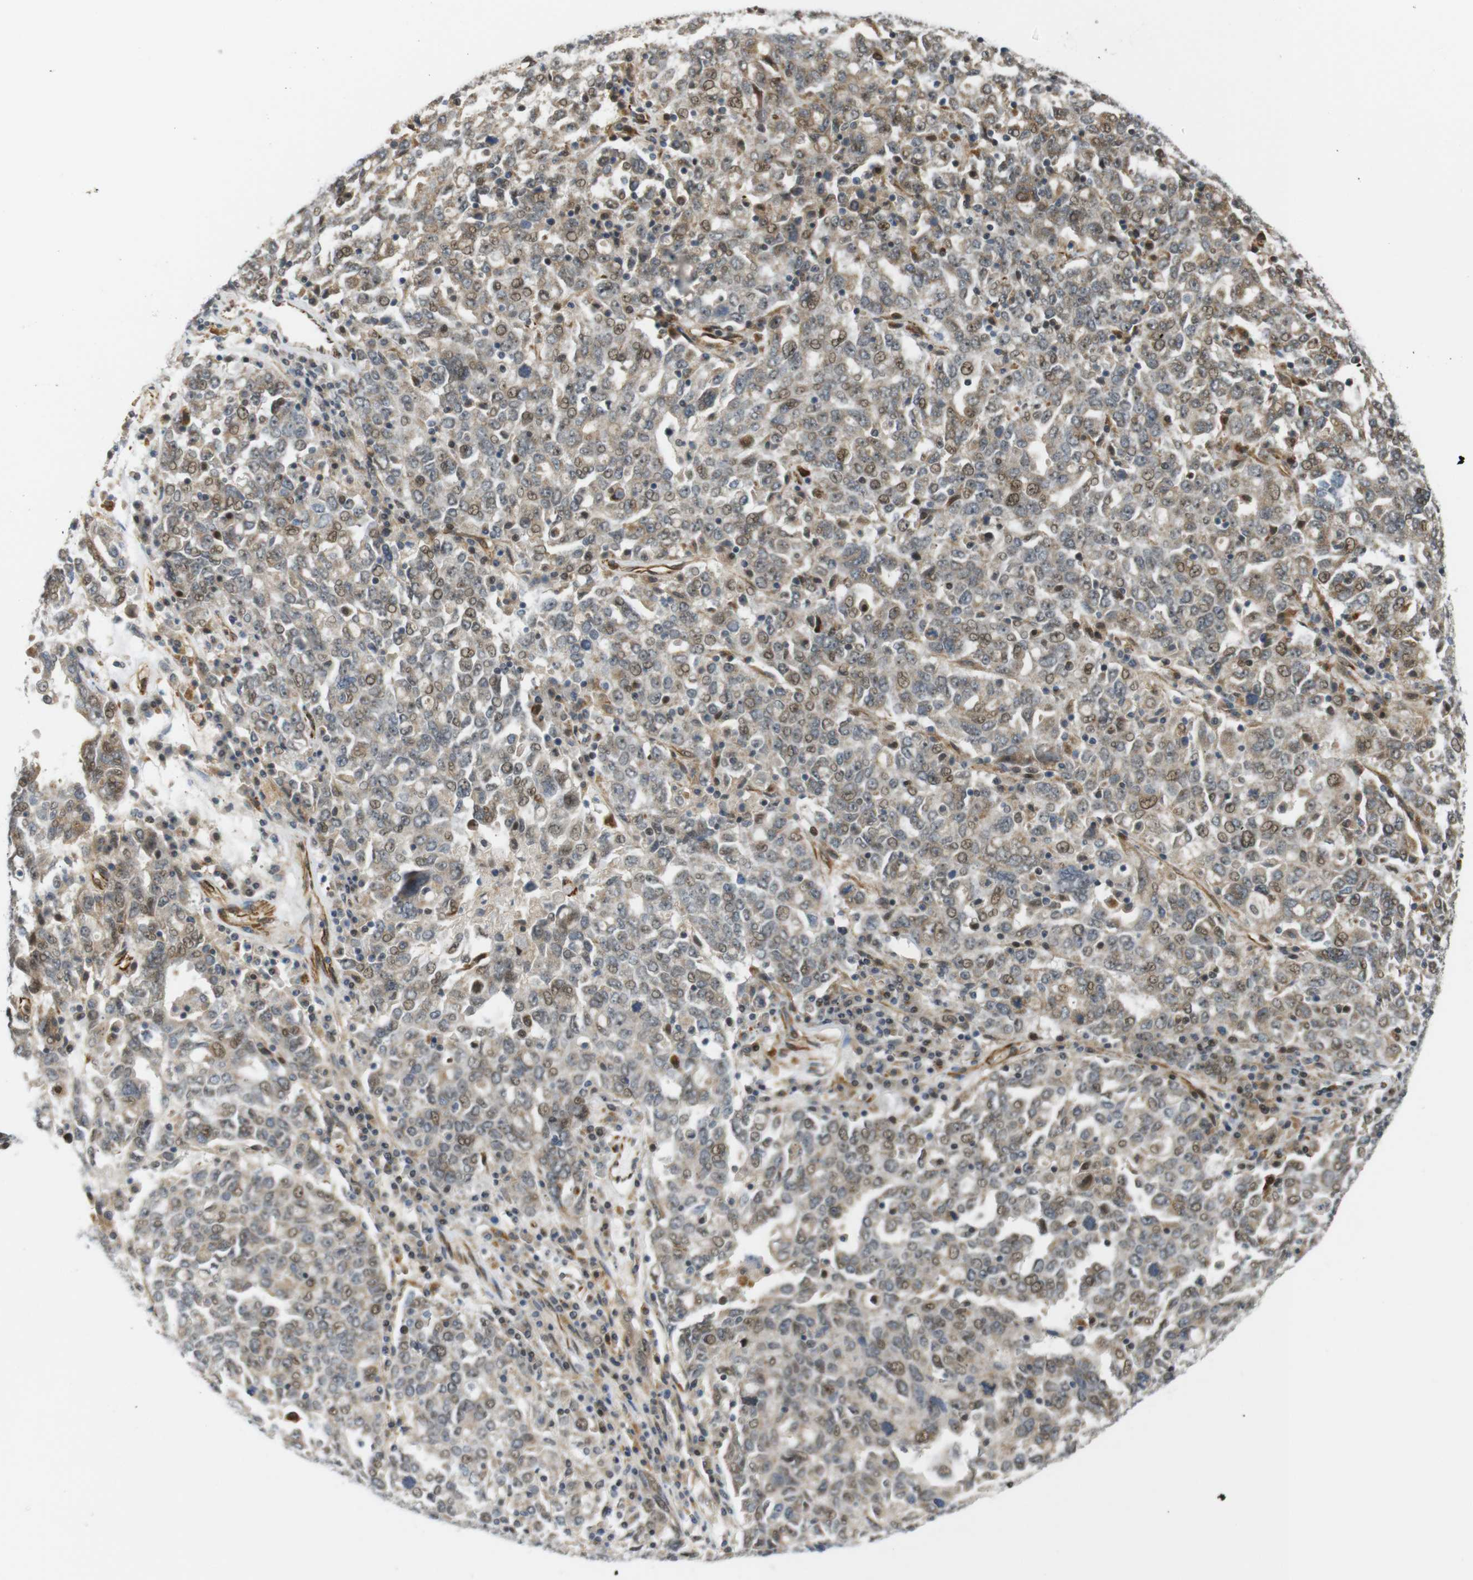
{"staining": {"intensity": "weak", "quantity": "25%-75%", "location": "cytoplasmic/membranous,nuclear"}, "tissue": "ovarian cancer", "cell_type": "Tumor cells", "image_type": "cancer", "snomed": [{"axis": "morphology", "description": "Carcinoma, endometroid"}, {"axis": "topography", "description": "Ovary"}], "caption": "Immunohistochemical staining of human ovarian cancer (endometroid carcinoma) exhibits low levels of weak cytoplasmic/membranous and nuclear positivity in about 25%-75% of tumor cells.", "gene": "TSPAN9", "patient": {"sex": "female", "age": 62}}